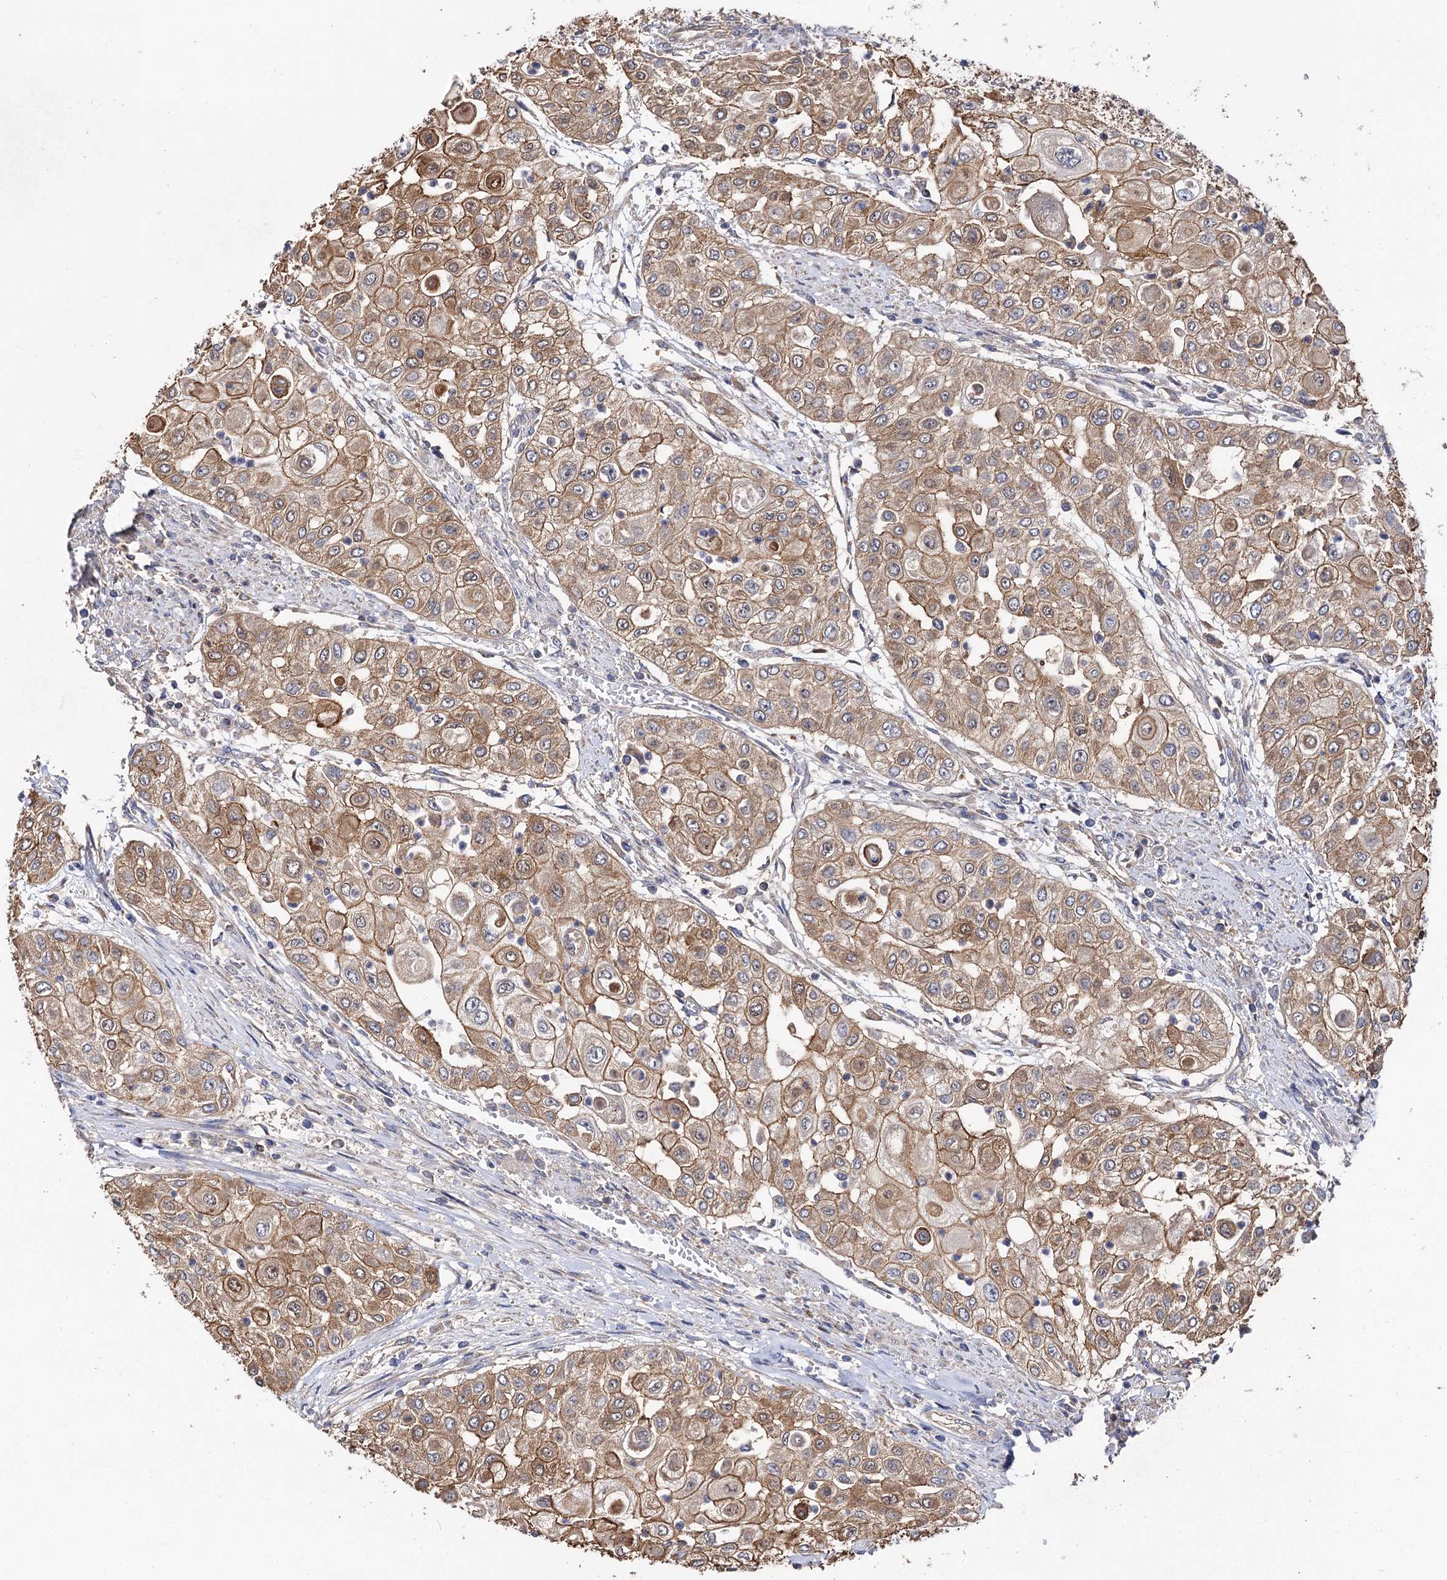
{"staining": {"intensity": "moderate", "quantity": ">75%", "location": "cytoplasmic/membranous"}, "tissue": "urothelial cancer", "cell_type": "Tumor cells", "image_type": "cancer", "snomed": [{"axis": "morphology", "description": "Urothelial carcinoma, High grade"}, {"axis": "topography", "description": "Urinary bladder"}], "caption": "About >75% of tumor cells in human urothelial cancer exhibit moderate cytoplasmic/membranous protein expression as visualized by brown immunohistochemical staining.", "gene": "IDI1", "patient": {"sex": "female", "age": 79}}